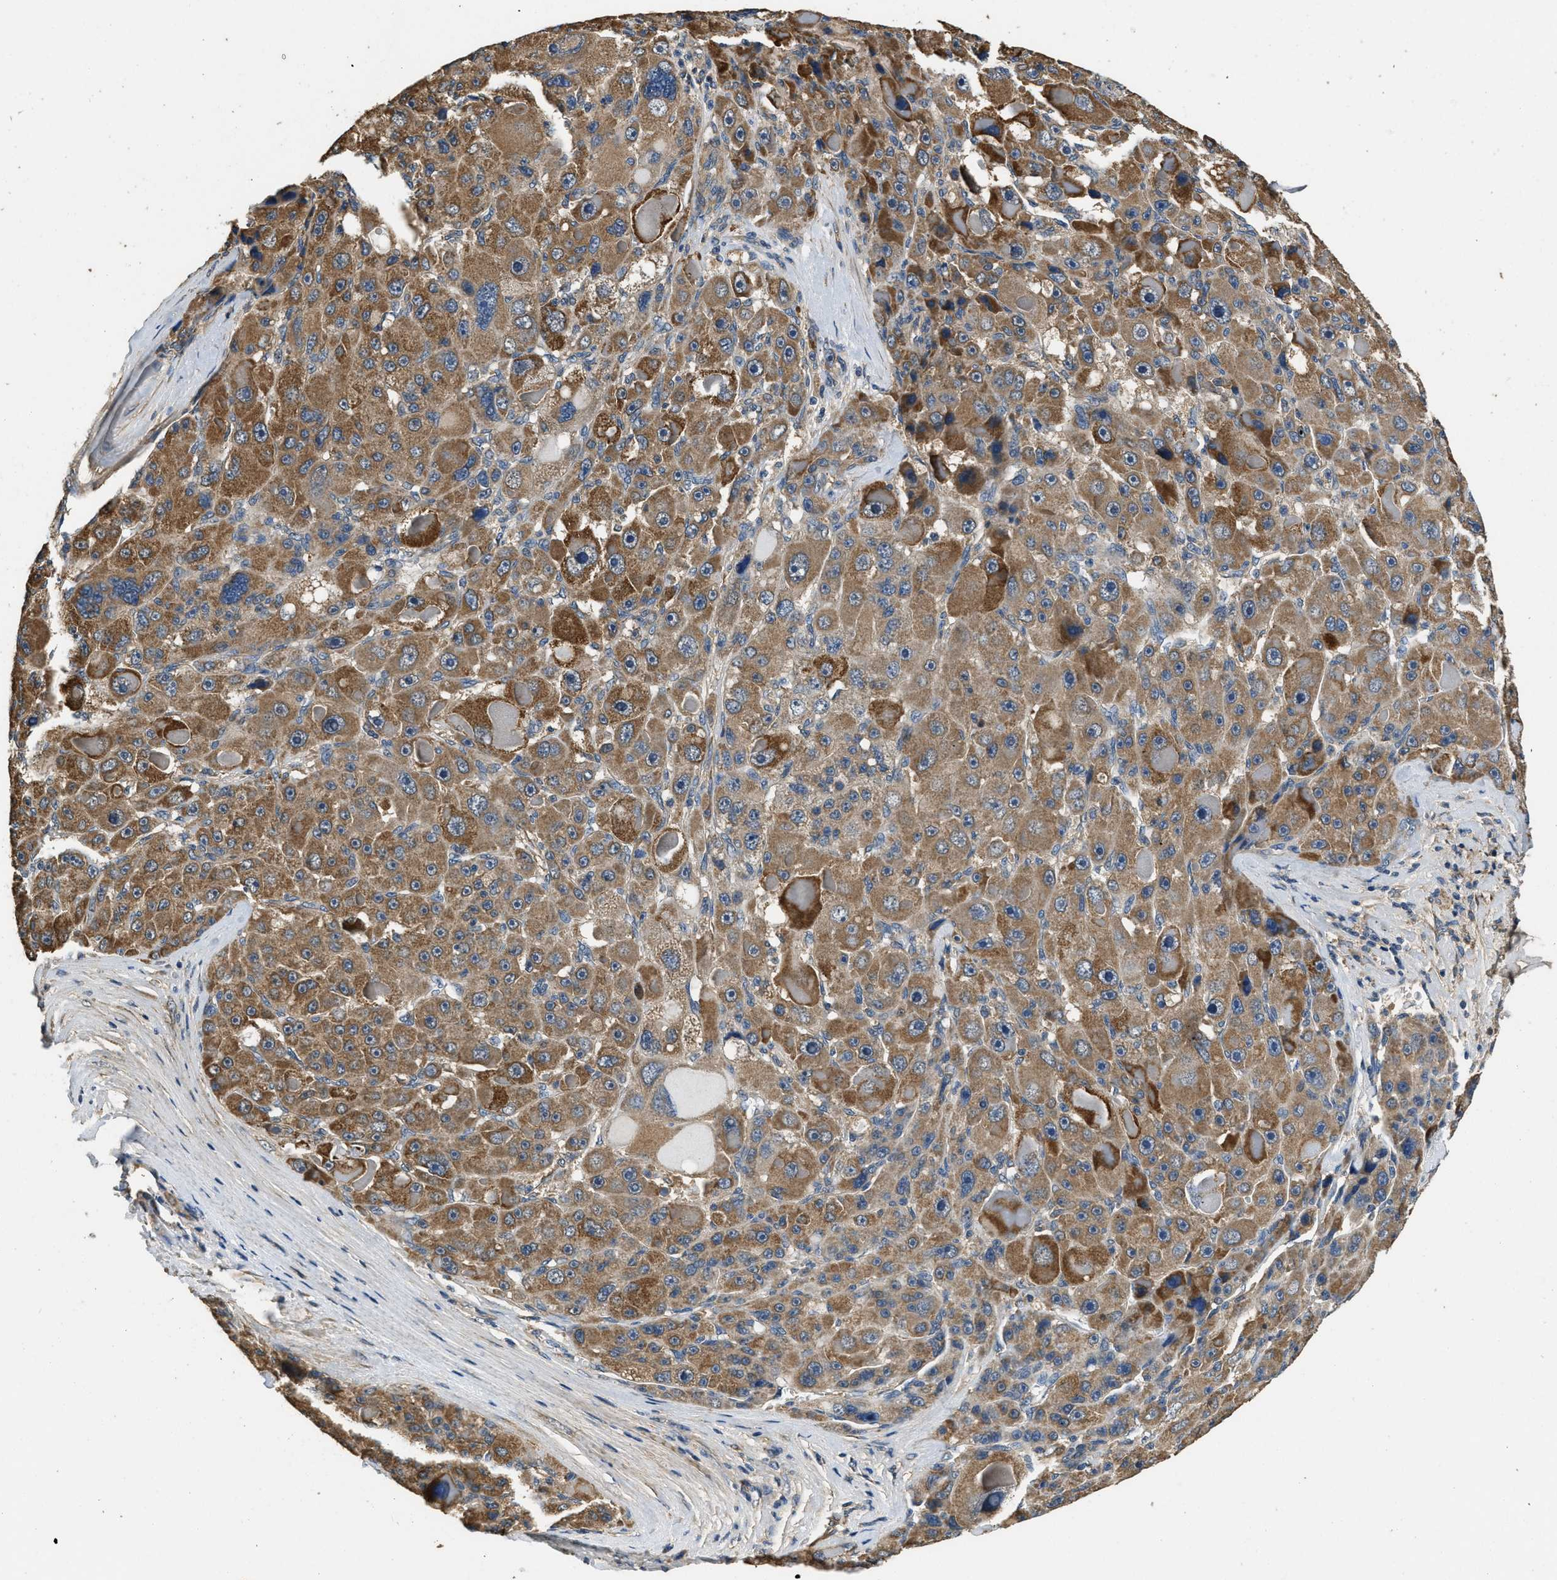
{"staining": {"intensity": "moderate", "quantity": ">75%", "location": "cytoplasmic/membranous"}, "tissue": "liver cancer", "cell_type": "Tumor cells", "image_type": "cancer", "snomed": [{"axis": "morphology", "description": "Carcinoma, Hepatocellular, NOS"}, {"axis": "topography", "description": "Liver"}], "caption": "Tumor cells show moderate cytoplasmic/membranous positivity in about >75% of cells in liver cancer (hepatocellular carcinoma). (brown staining indicates protein expression, while blue staining denotes nuclei).", "gene": "THBS2", "patient": {"sex": "male", "age": 76}}